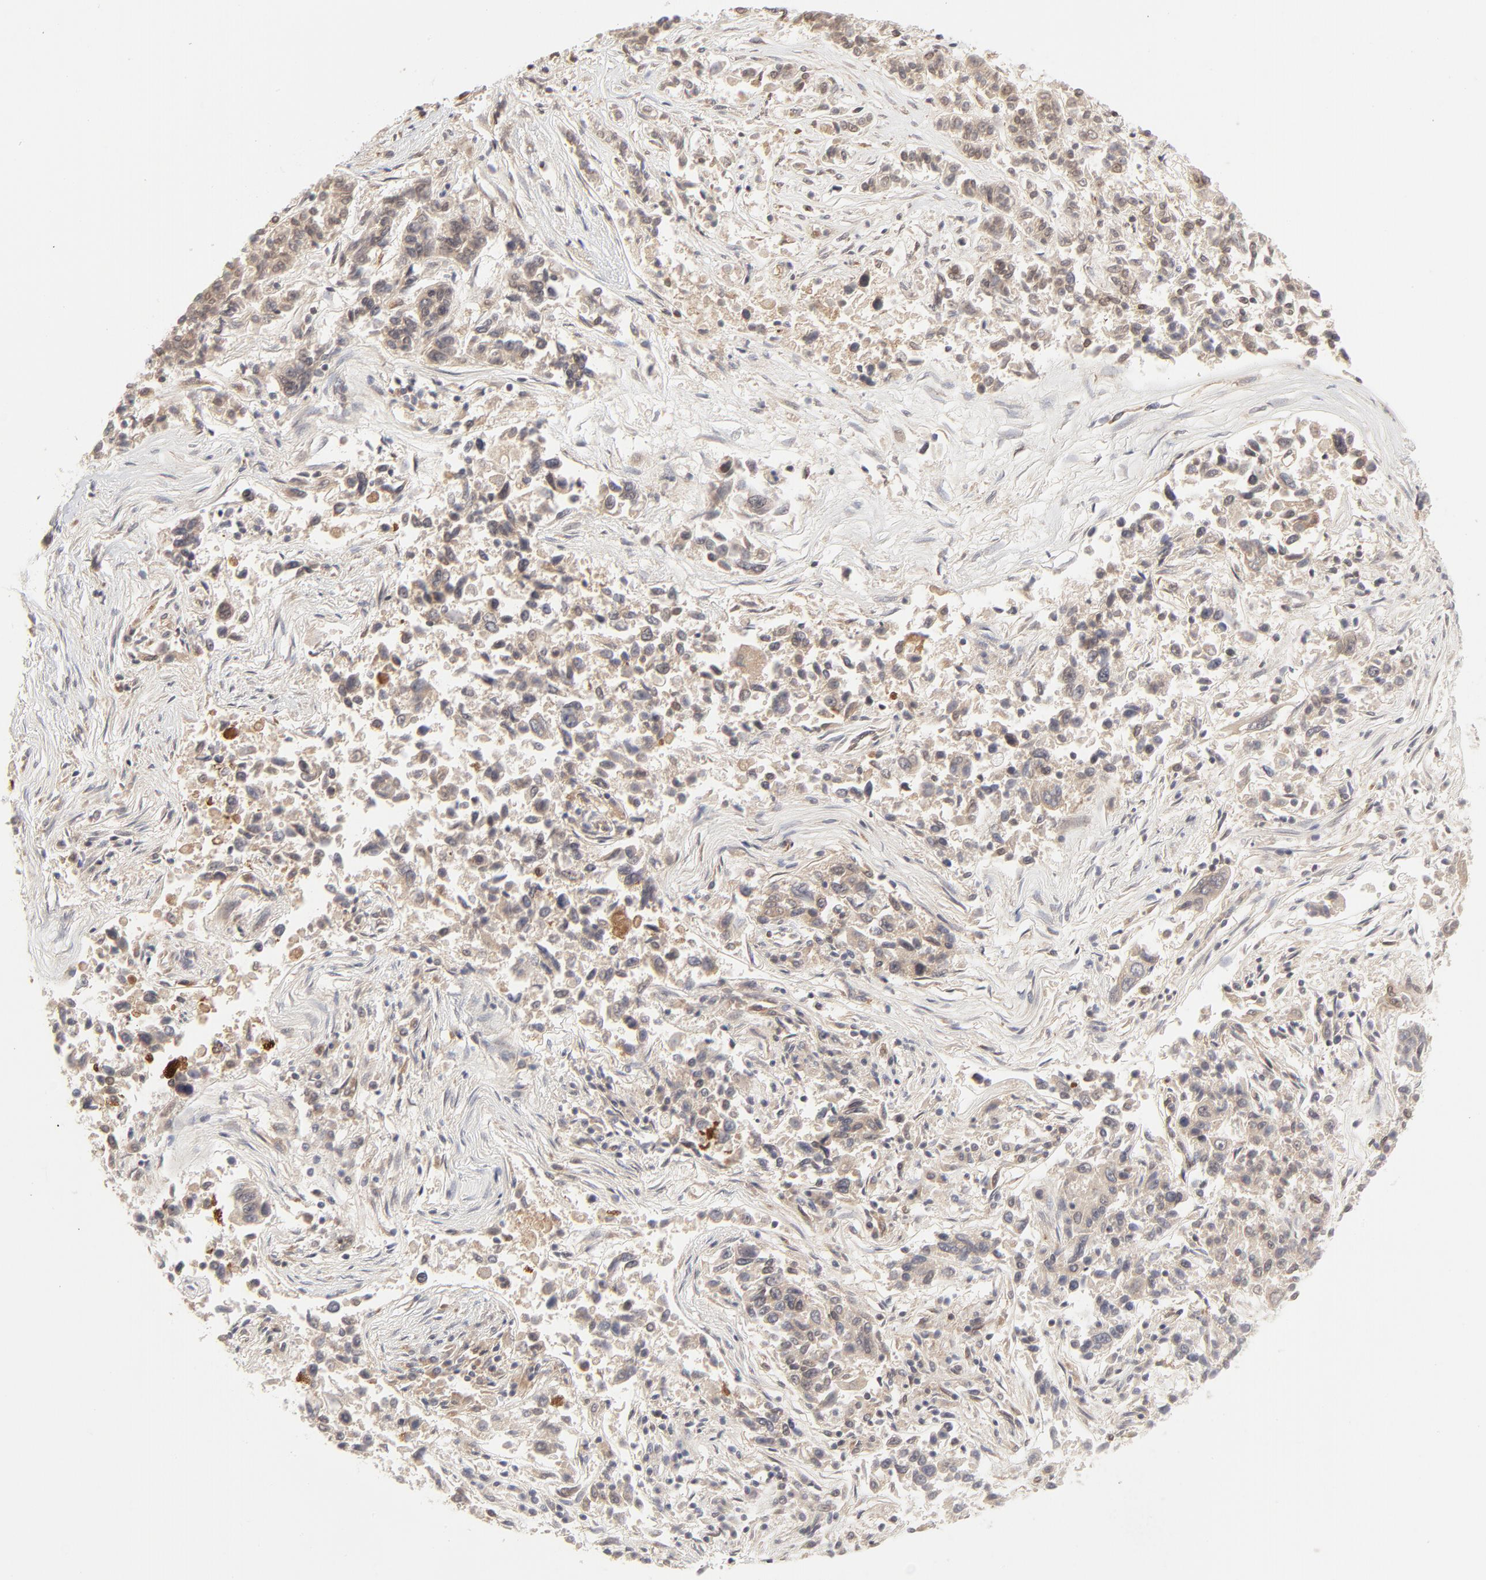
{"staining": {"intensity": "moderate", "quantity": "25%-75%", "location": "cytoplasmic/membranous"}, "tissue": "lung cancer", "cell_type": "Tumor cells", "image_type": "cancer", "snomed": [{"axis": "morphology", "description": "Adenocarcinoma, NOS"}, {"axis": "topography", "description": "Lung"}], "caption": "High-magnification brightfield microscopy of lung adenocarcinoma stained with DAB (brown) and counterstained with hematoxylin (blue). tumor cells exhibit moderate cytoplasmic/membranous staining is present in approximately25%-75% of cells.", "gene": "RAB5C", "patient": {"sex": "male", "age": 84}}